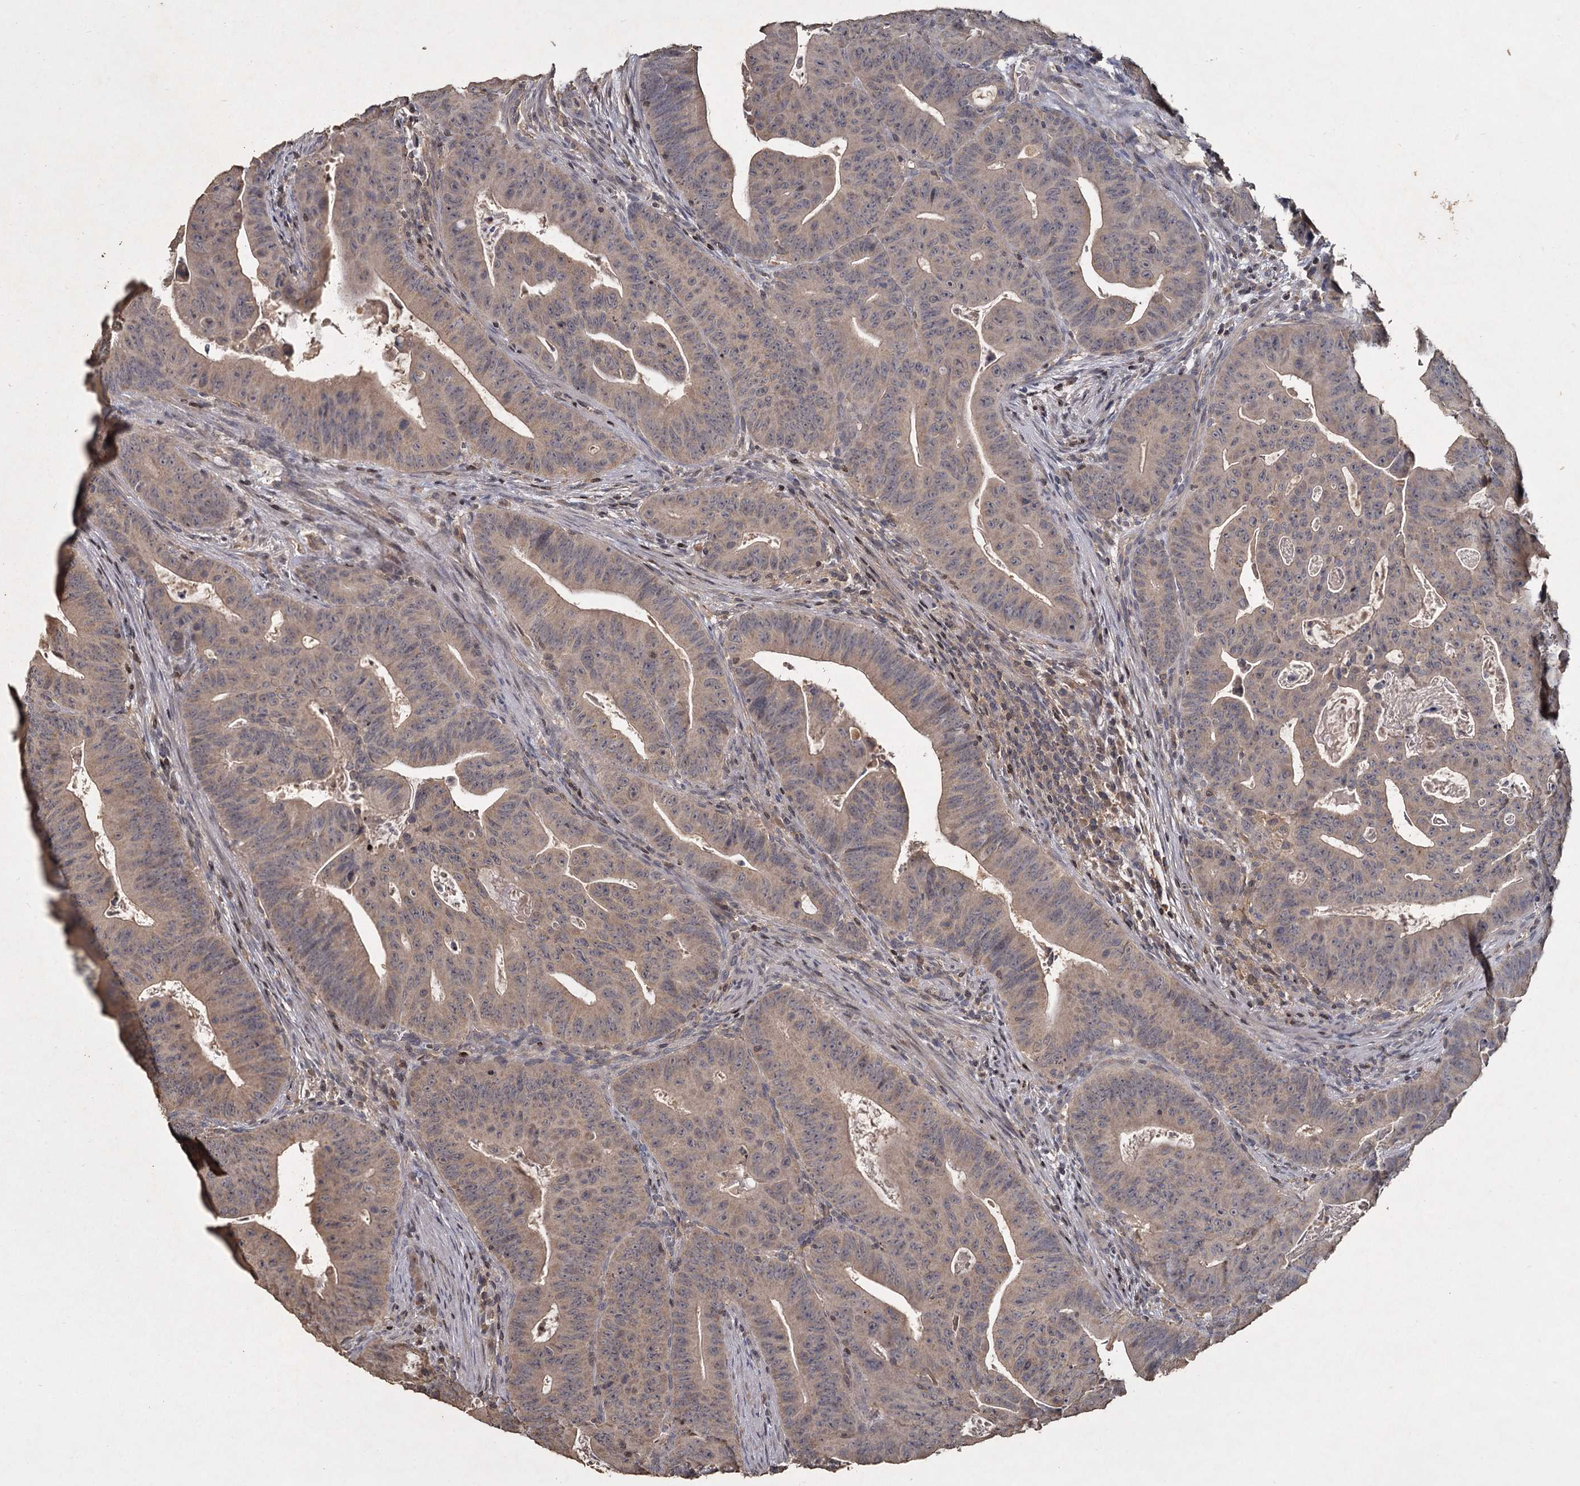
{"staining": {"intensity": "weak", "quantity": ">75%", "location": "cytoplasmic/membranous"}, "tissue": "colorectal cancer", "cell_type": "Tumor cells", "image_type": "cancer", "snomed": [{"axis": "morphology", "description": "Adenocarcinoma, NOS"}, {"axis": "topography", "description": "Rectum"}], "caption": "This micrograph reveals IHC staining of colorectal cancer, with low weak cytoplasmic/membranous positivity in approximately >75% of tumor cells.", "gene": "CCDC61", "patient": {"sex": "female", "age": 75}}